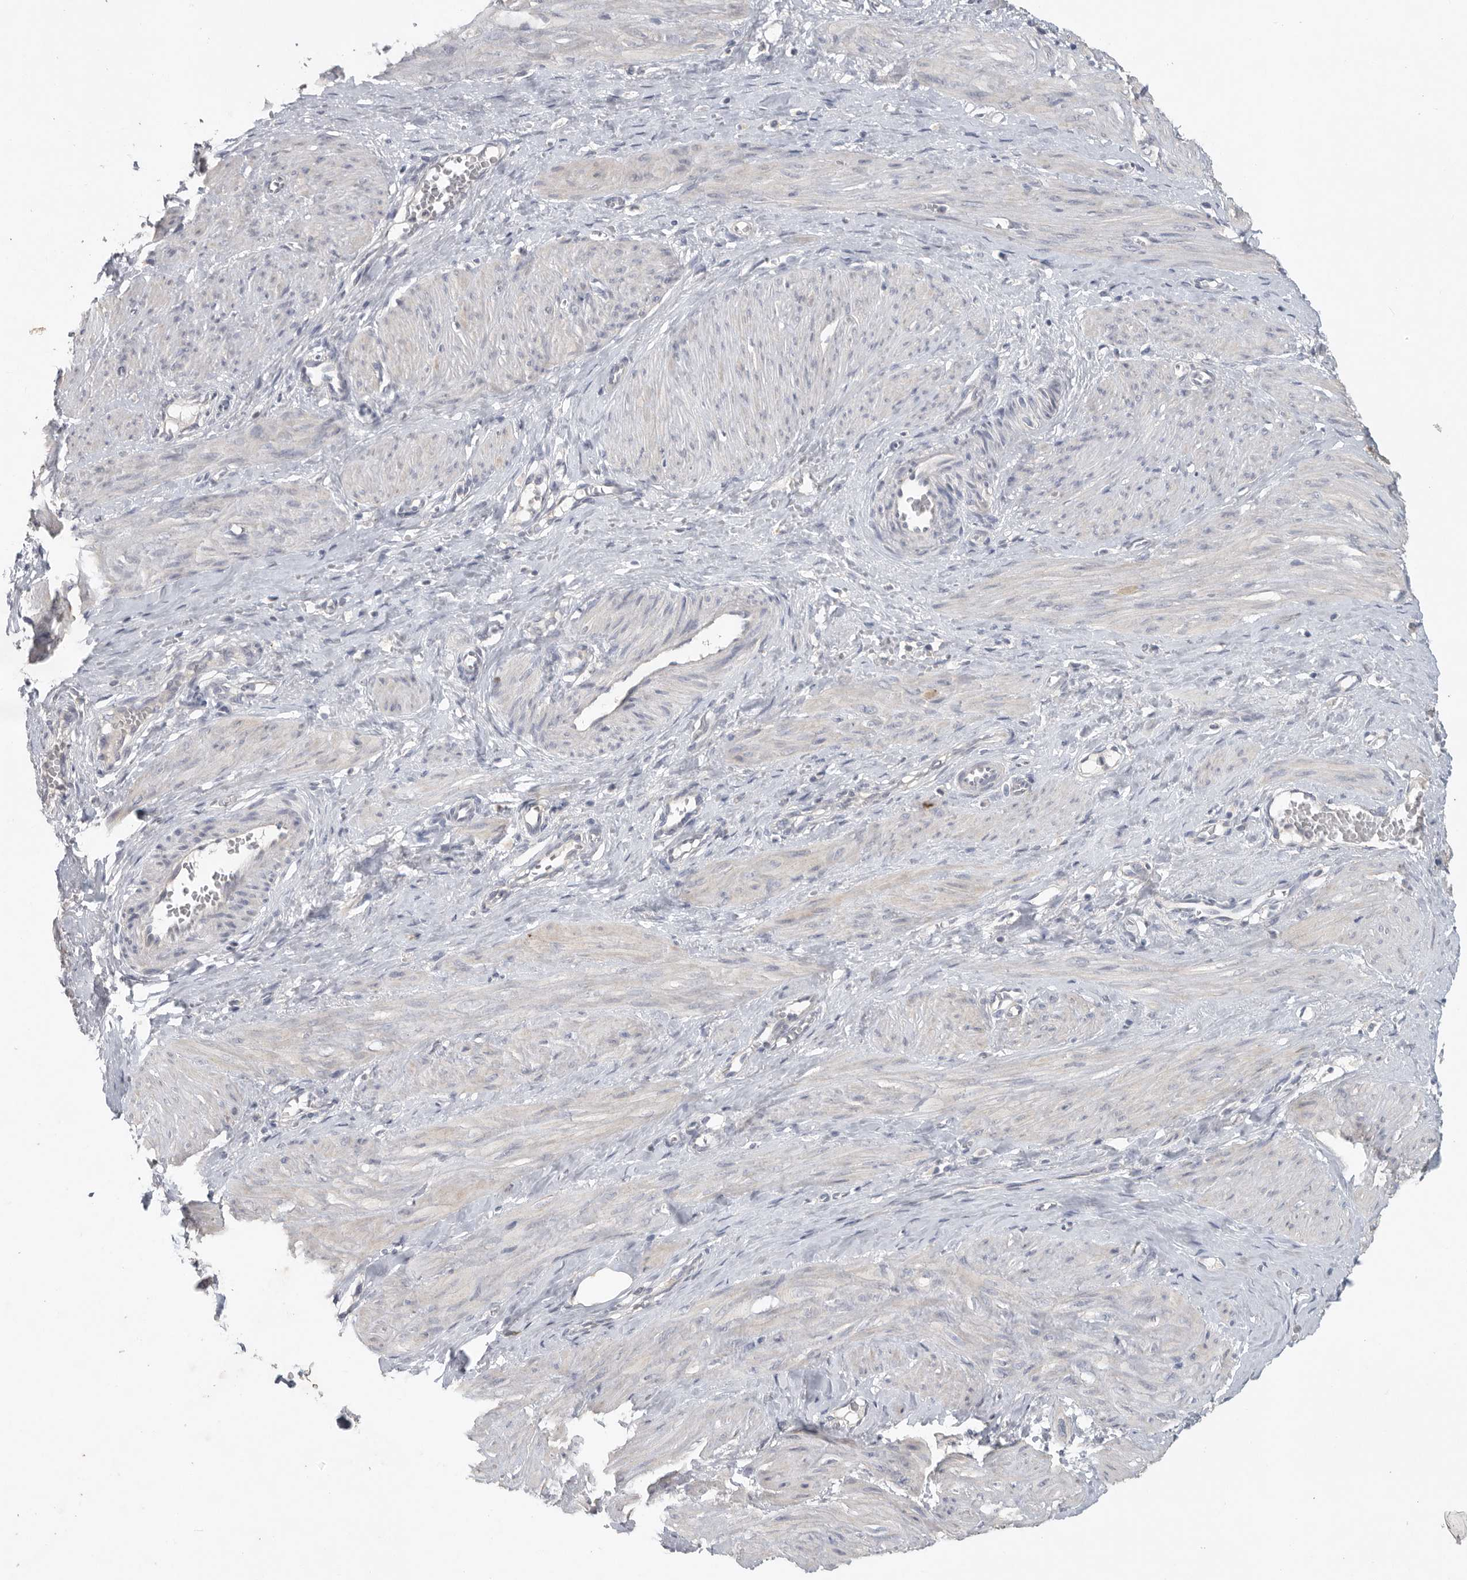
{"staining": {"intensity": "negative", "quantity": "none", "location": "none"}, "tissue": "smooth muscle", "cell_type": "Smooth muscle cells", "image_type": "normal", "snomed": [{"axis": "morphology", "description": "Normal tissue, NOS"}, {"axis": "topography", "description": "Endometrium"}], "caption": "Smooth muscle cells are negative for protein expression in normal human smooth muscle. (DAB (3,3'-diaminobenzidine) IHC, high magnification).", "gene": "REG4", "patient": {"sex": "female", "age": 33}}